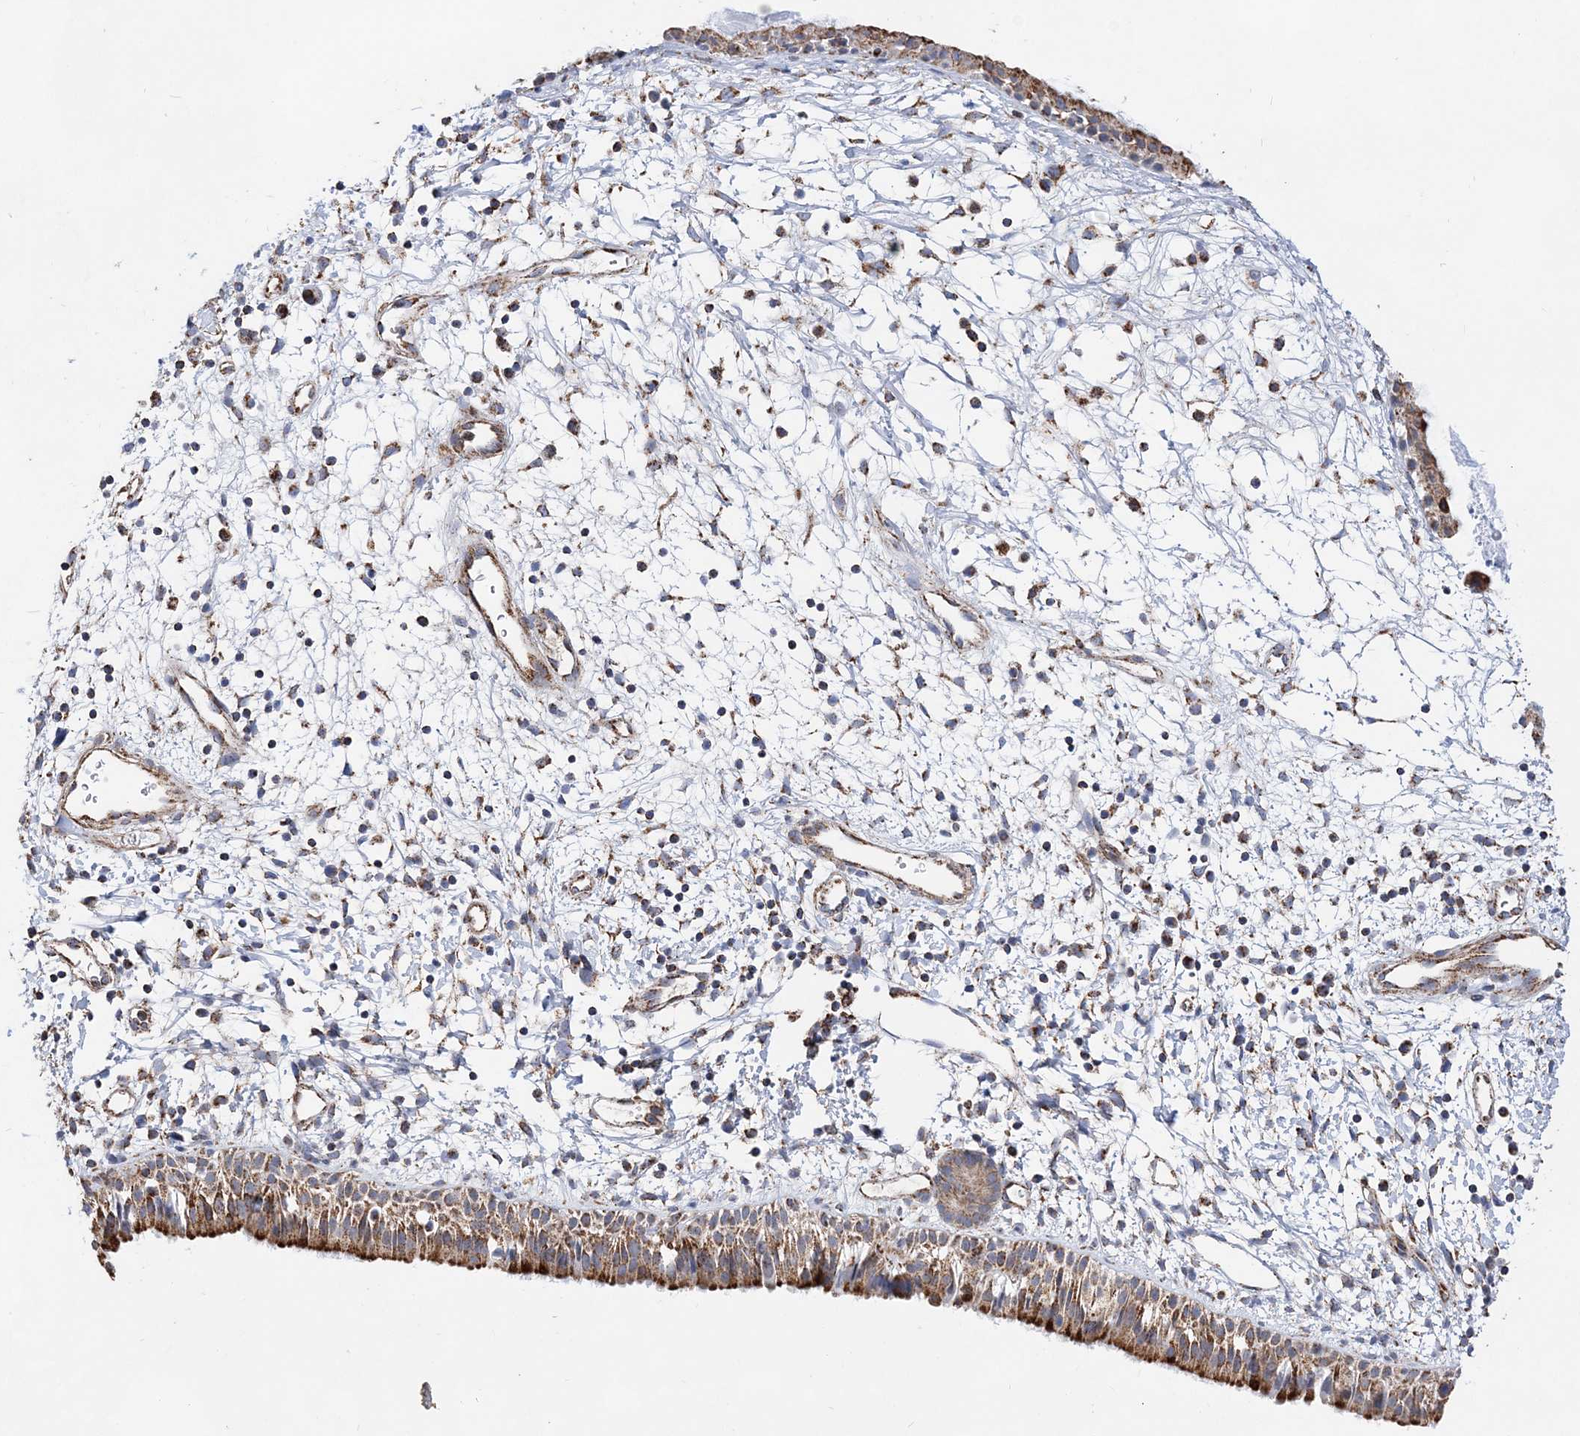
{"staining": {"intensity": "strong", "quantity": ">75%", "location": "cytoplasmic/membranous"}, "tissue": "nasopharynx", "cell_type": "Respiratory epithelial cells", "image_type": "normal", "snomed": [{"axis": "morphology", "description": "Normal tissue, NOS"}, {"axis": "topography", "description": "Nasopharynx"}], "caption": "A high amount of strong cytoplasmic/membranous positivity is appreciated in approximately >75% of respiratory epithelial cells in benign nasopharynx. The staining was performed using DAB (3,3'-diaminobenzidine), with brown indicating positive protein expression. Nuclei are stained blue with hematoxylin.", "gene": "ACOT9", "patient": {"sex": "male", "age": 22}}